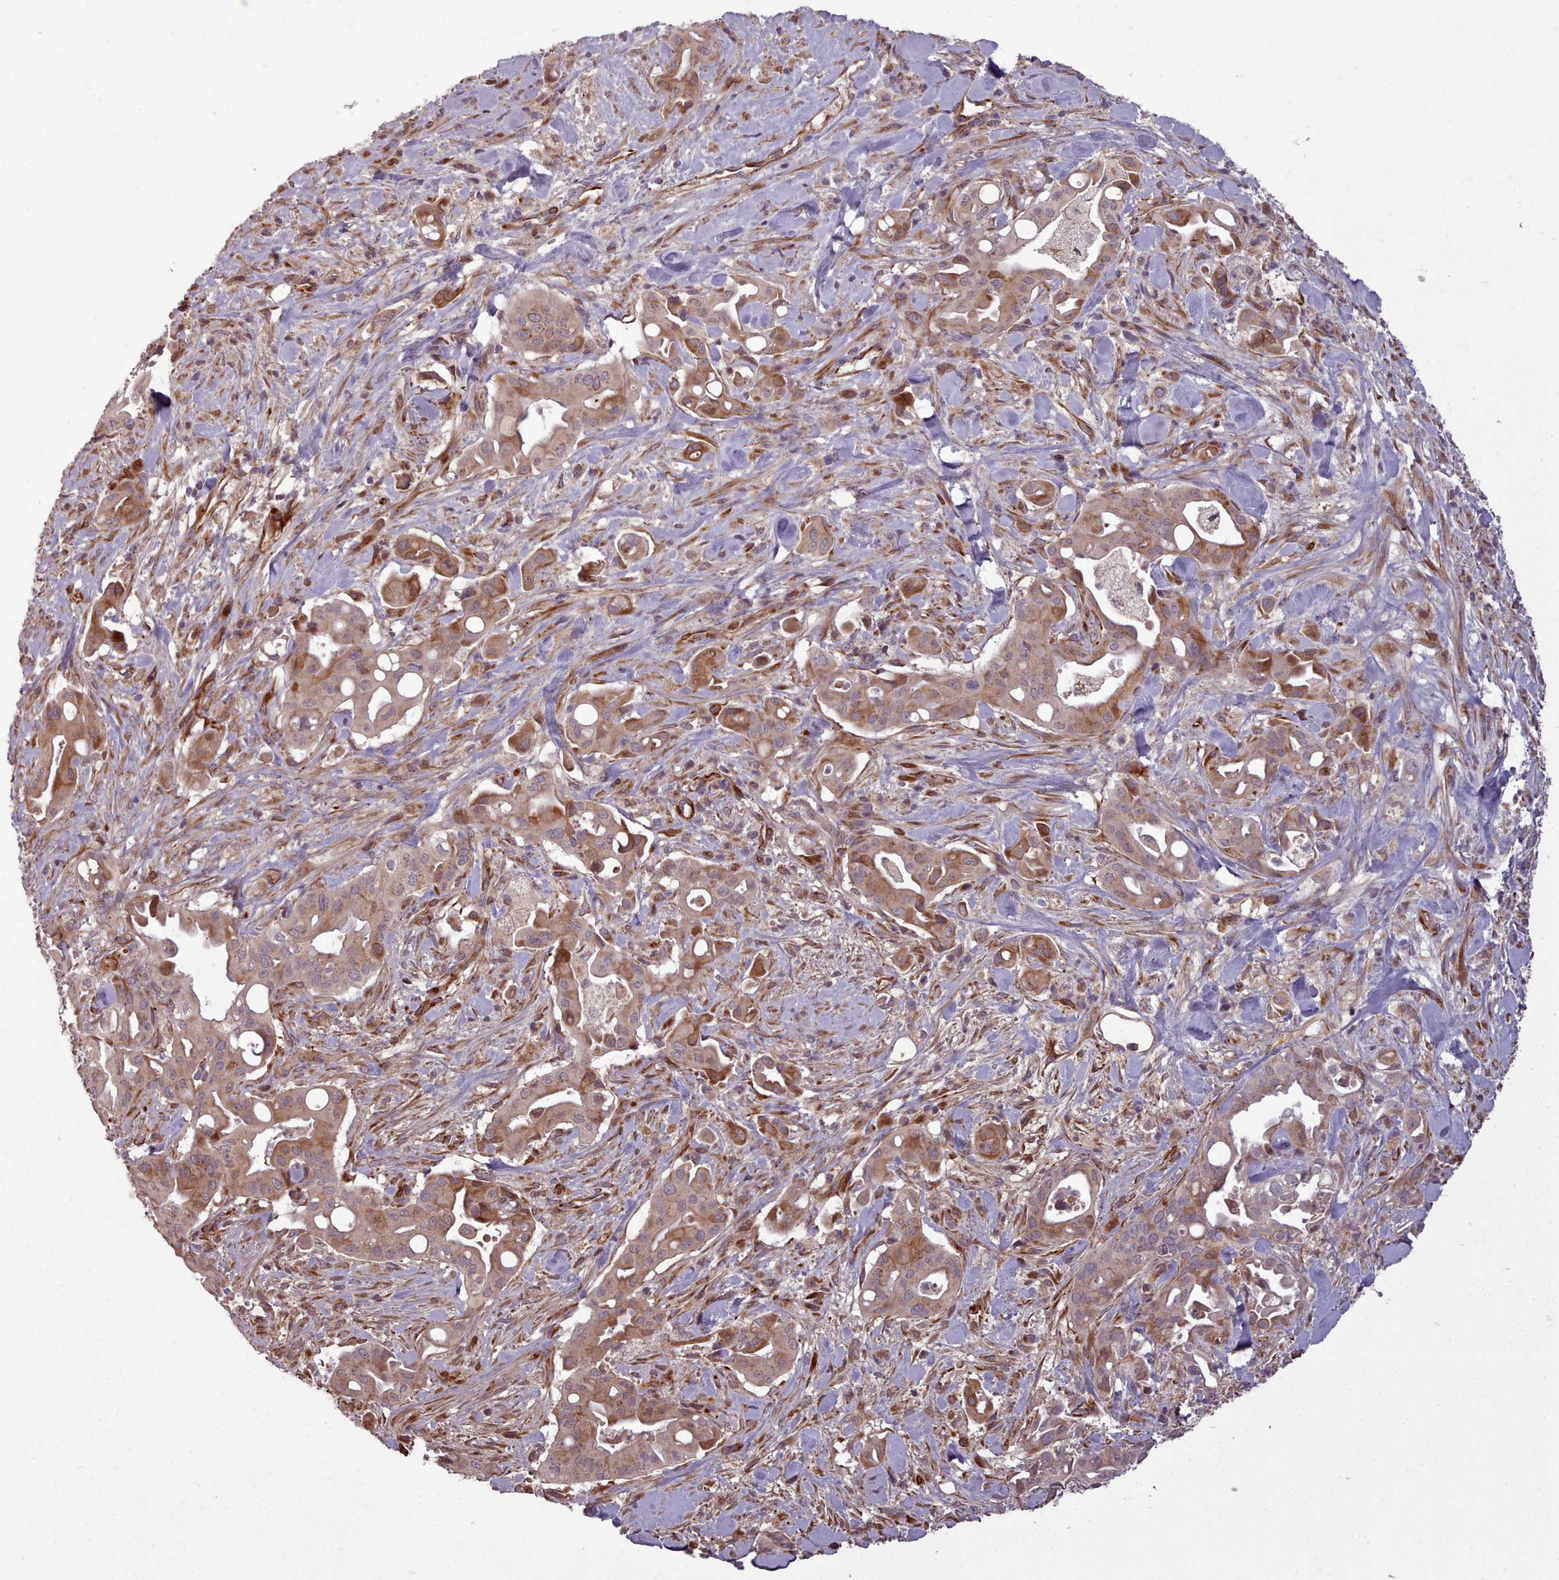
{"staining": {"intensity": "moderate", "quantity": ">75%", "location": "cytoplasmic/membranous"}, "tissue": "liver cancer", "cell_type": "Tumor cells", "image_type": "cancer", "snomed": [{"axis": "morphology", "description": "Cholangiocarcinoma"}, {"axis": "topography", "description": "Liver"}], "caption": "There is medium levels of moderate cytoplasmic/membranous staining in tumor cells of liver cholangiocarcinoma, as demonstrated by immunohistochemical staining (brown color).", "gene": "GBGT1", "patient": {"sex": "female", "age": 68}}